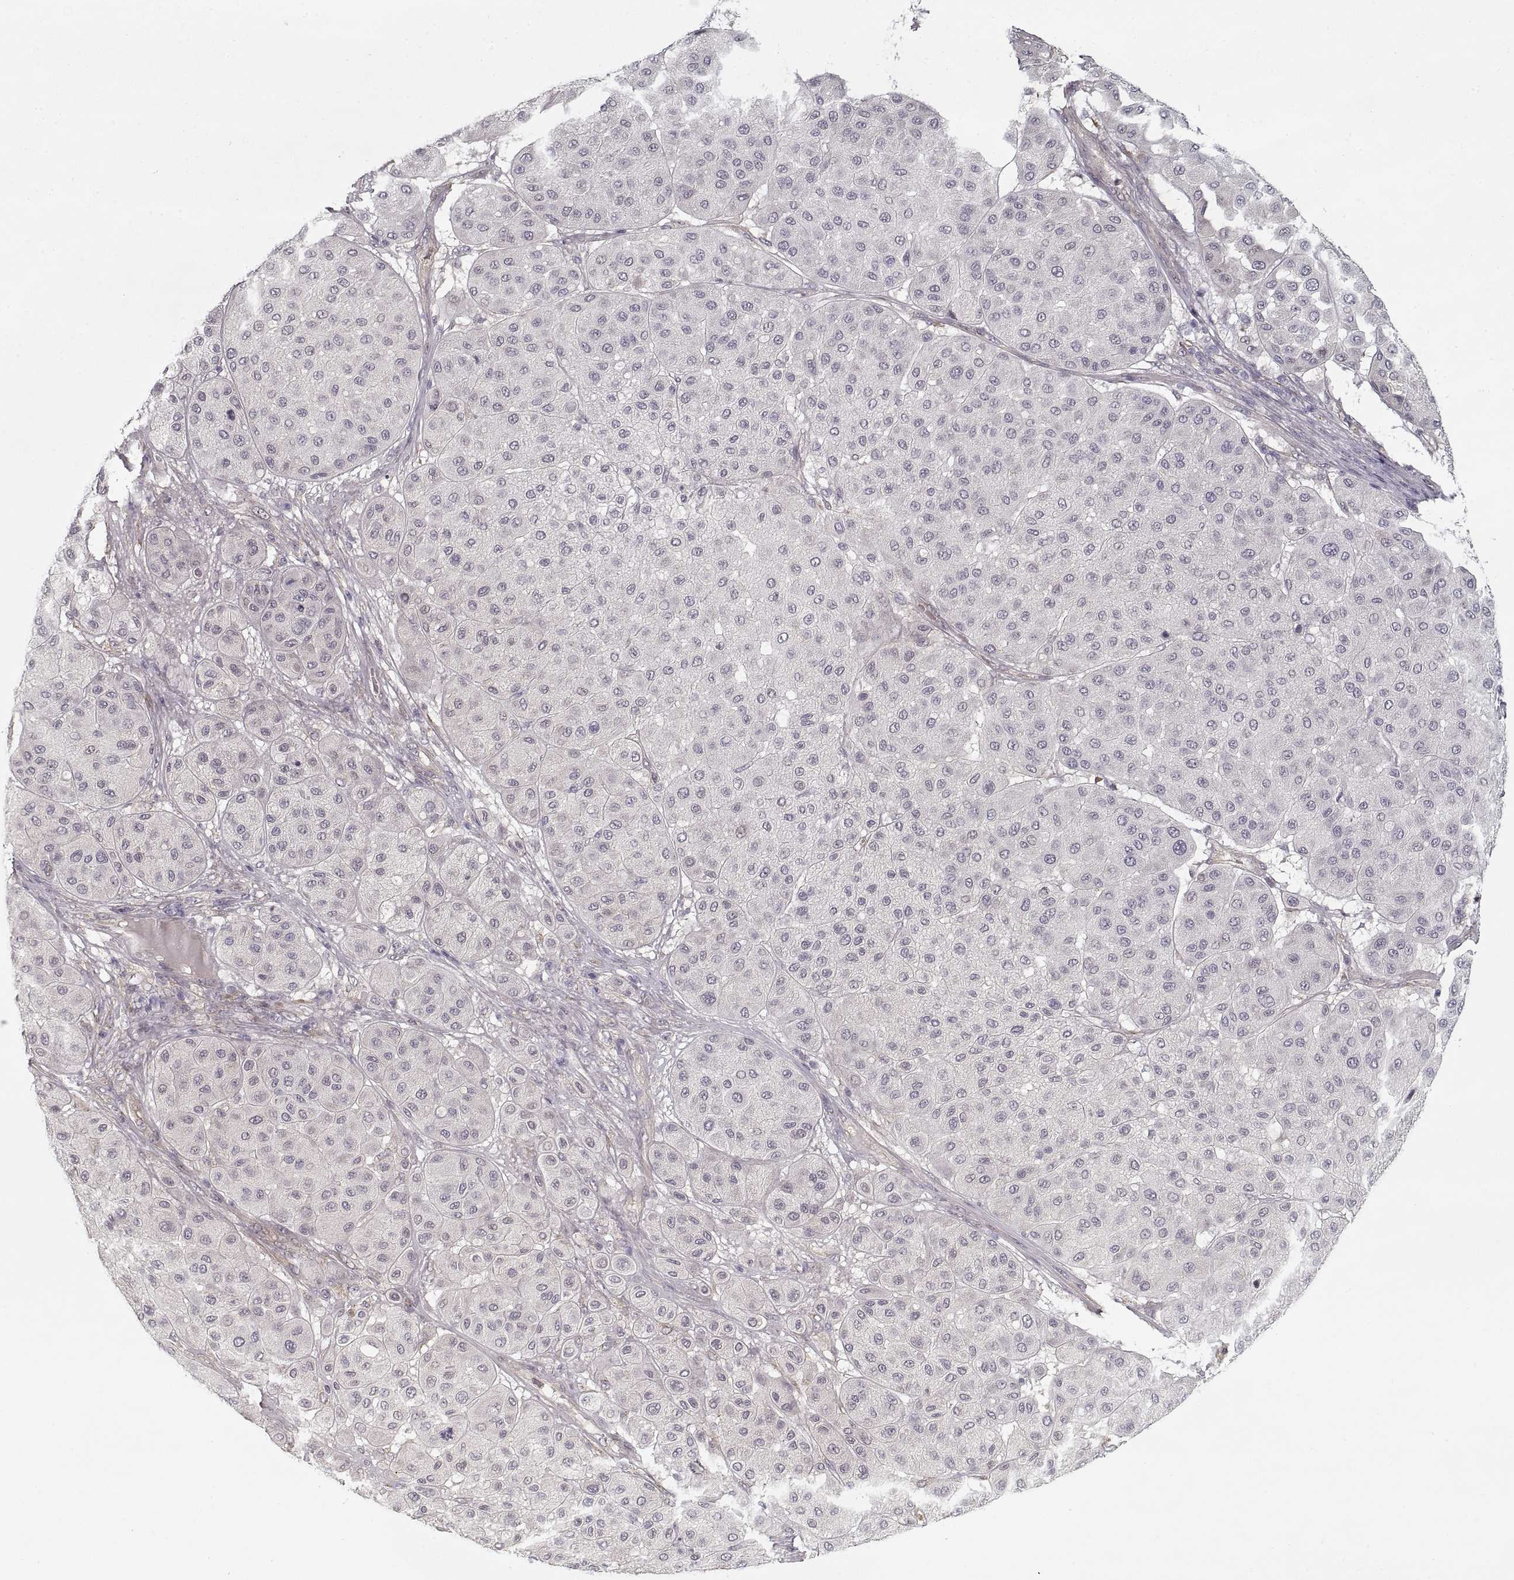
{"staining": {"intensity": "negative", "quantity": "none", "location": "none"}, "tissue": "melanoma", "cell_type": "Tumor cells", "image_type": "cancer", "snomed": [{"axis": "morphology", "description": "Malignant melanoma, Metastatic site"}, {"axis": "topography", "description": "Smooth muscle"}], "caption": "There is no significant staining in tumor cells of melanoma. Nuclei are stained in blue.", "gene": "LAMB2", "patient": {"sex": "male", "age": 41}}